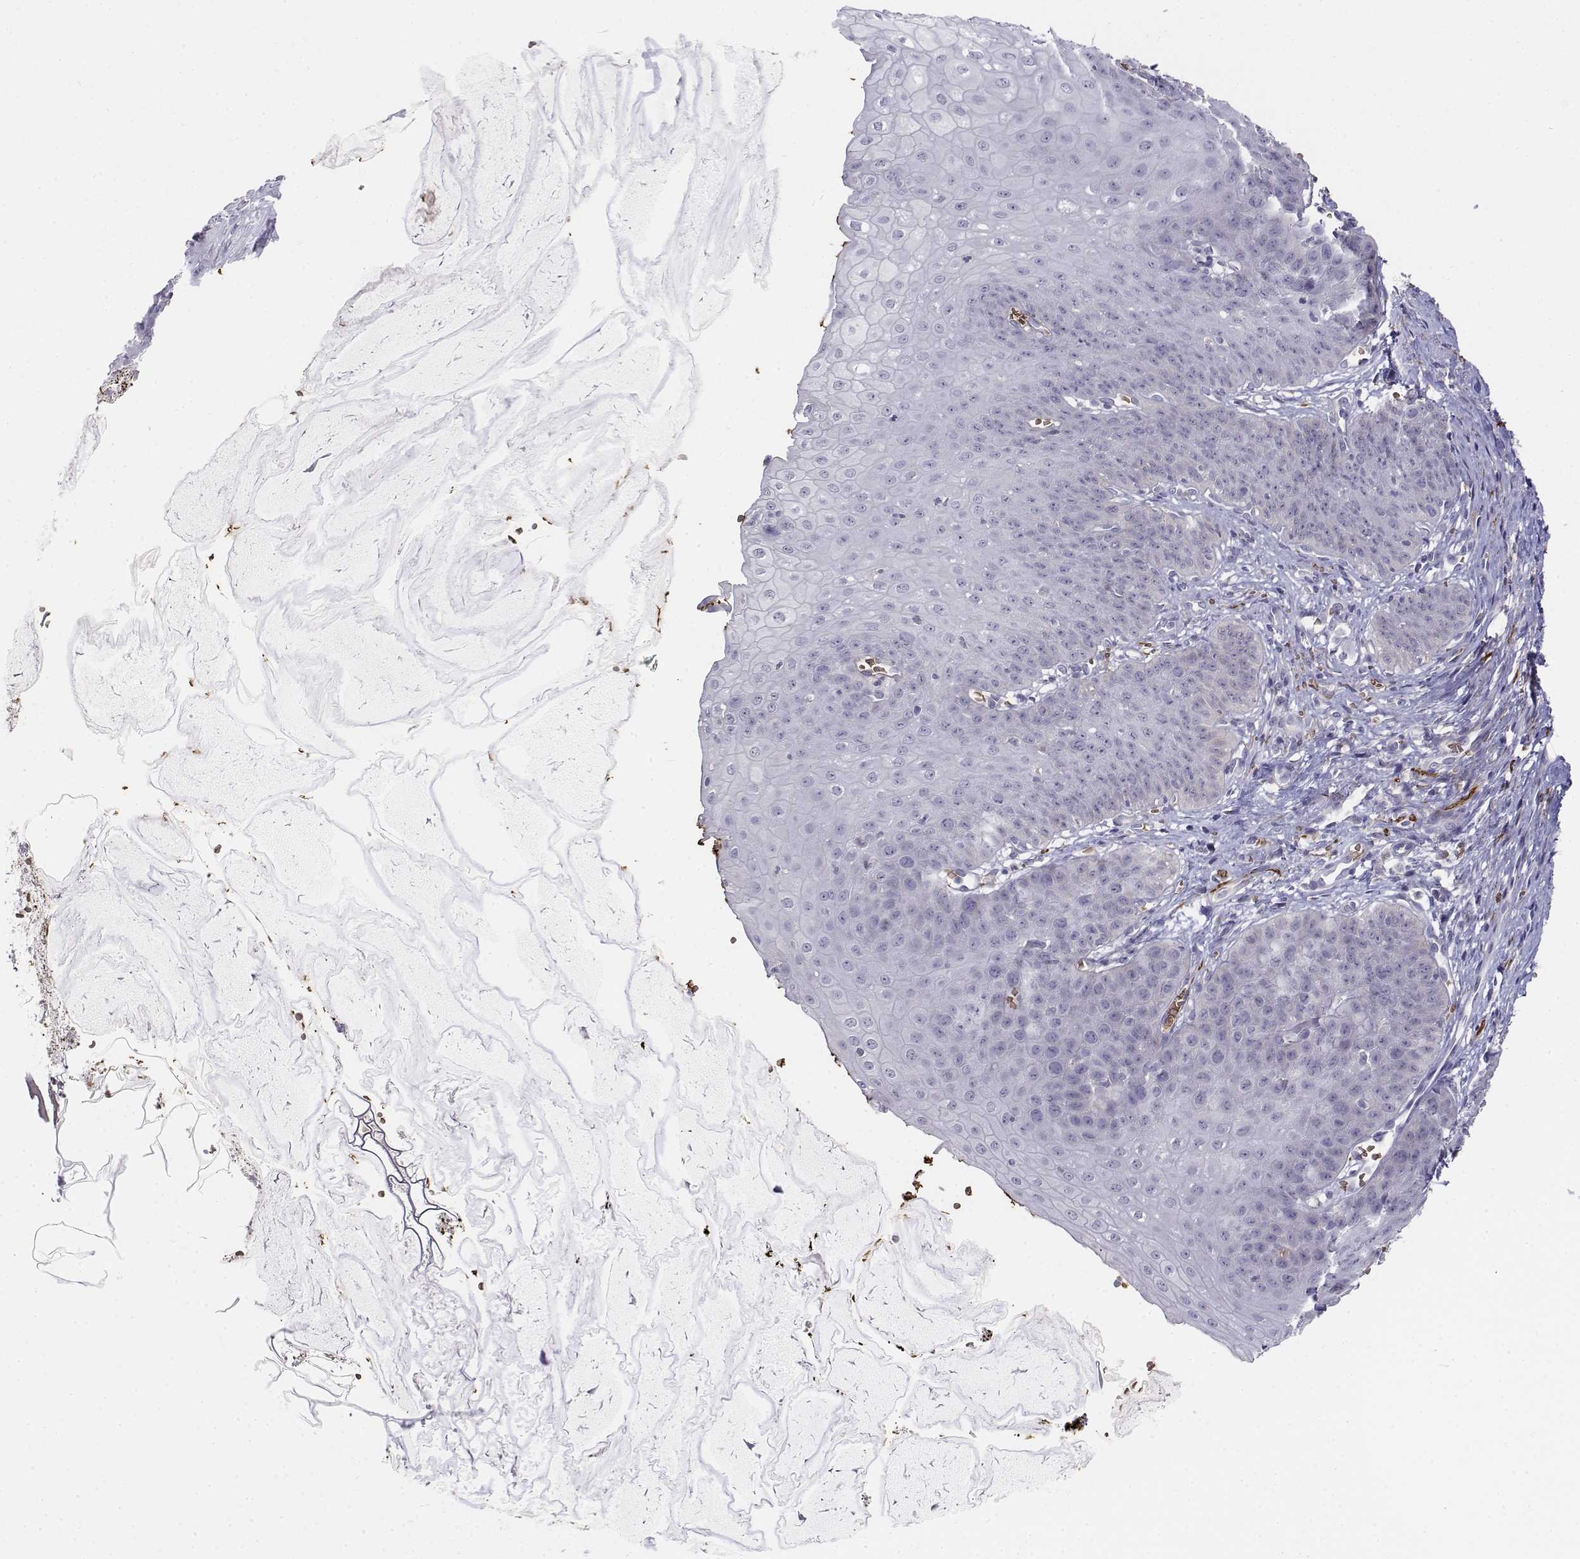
{"staining": {"intensity": "negative", "quantity": "none", "location": "none"}, "tissue": "esophagus", "cell_type": "Squamous epithelial cells", "image_type": "normal", "snomed": [{"axis": "morphology", "description": "Normal tissue, NOS"}, {"axis": "topography", "description": "Esophagus"}], "caption": "Immunohistochemistry of benign human esophagus demonstrates no expression in squamous epithelial cells.", "gene": "CADM1", "patient": {"sex": "male", "age": 71}}